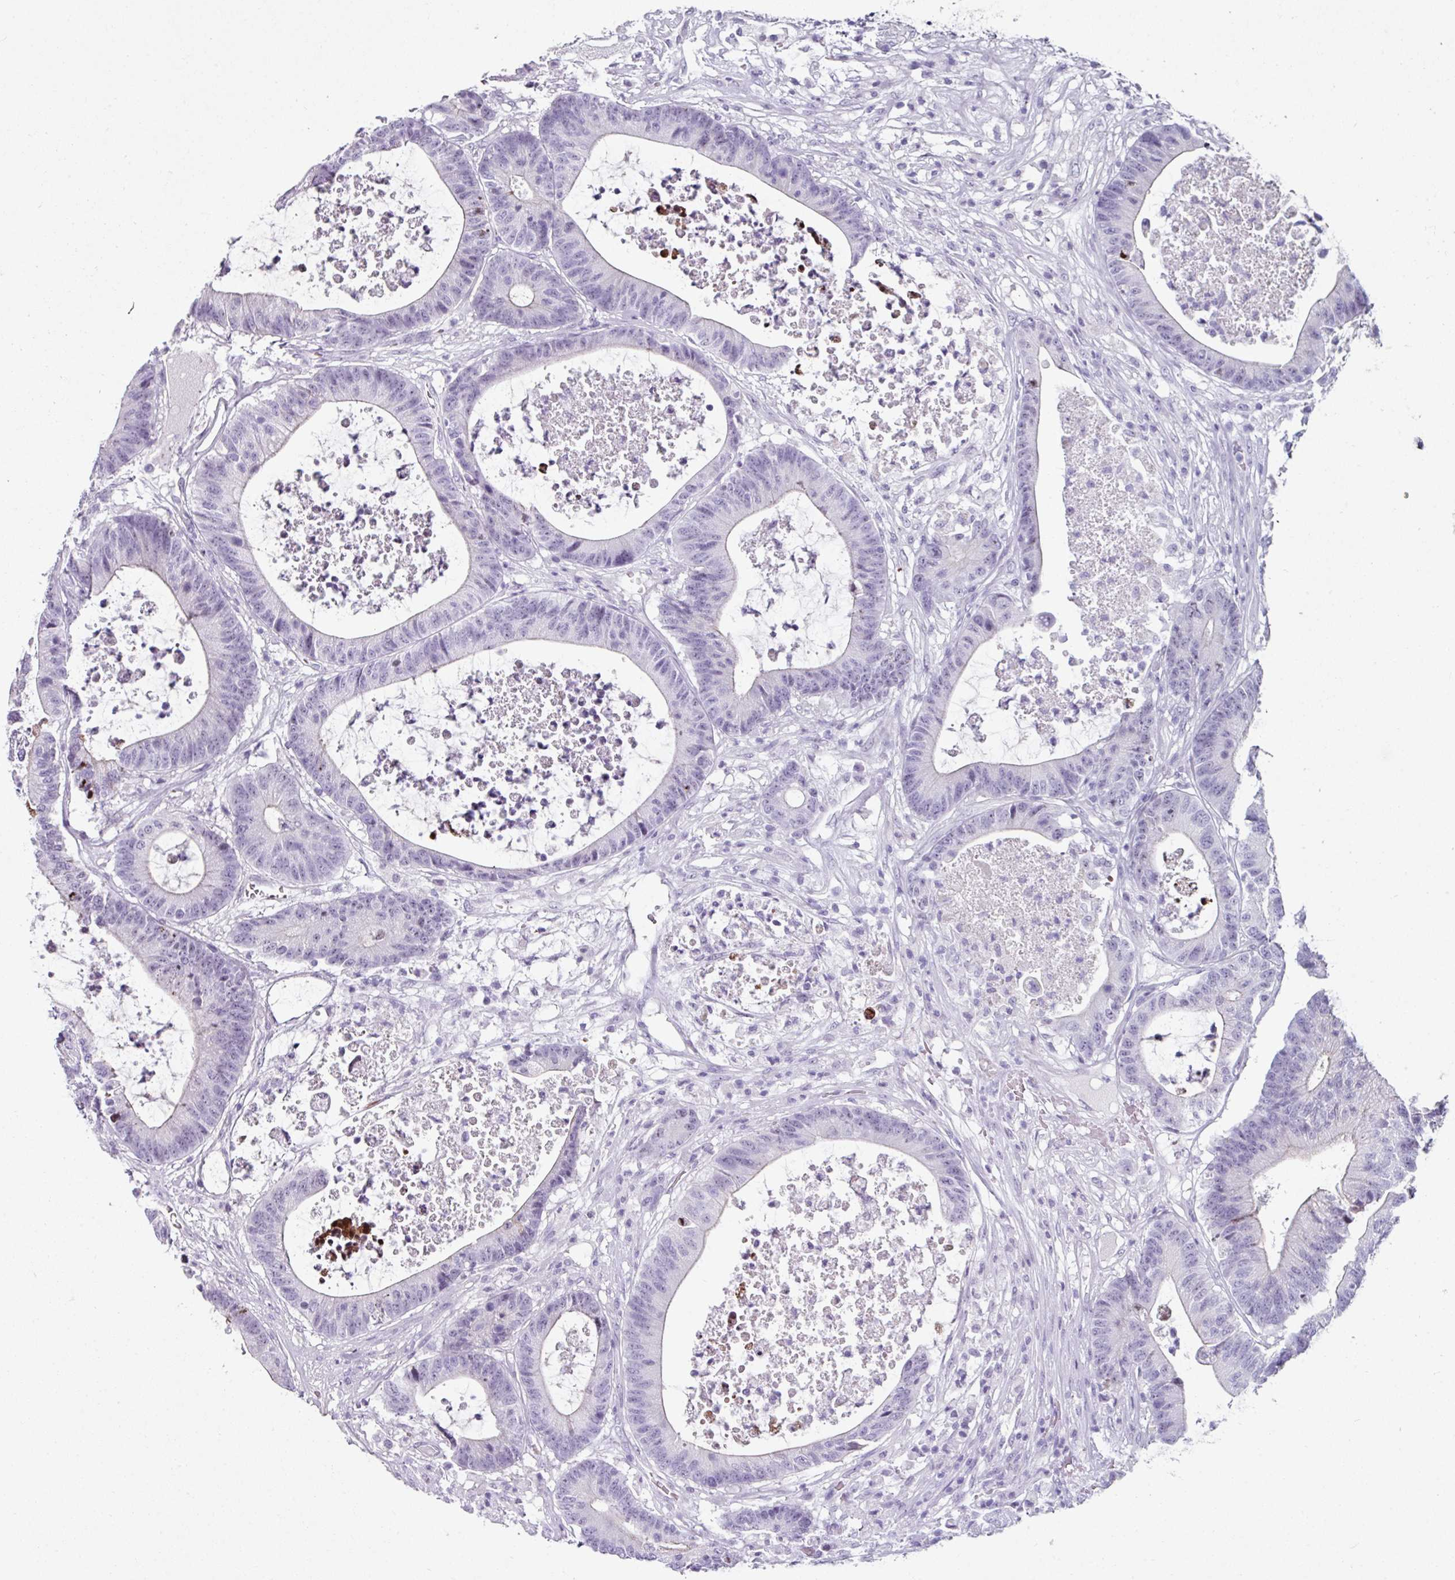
{"staining": {"intensity": "negative", "quantity": "none", "location": "none"}, "tissue": "colorectal cancer", "cell_type": "Tumor cells", "image_type": "cancer", "snomed": [{"axis": "morphology", "description": "Adenocarcinoma, NOS"}, {"axis": "topography", "description": "Colon"}], "caption": "A histopathology image of adenocarcinoma (colorectal) stained for a protein reveals no brown staining in tumor cells. (DAB (3,3'-diaminobenzidine) immunohistochemistry, high magnification).", "gene": "TRA2A", "patient": {"sex": "female", "age": 84}}